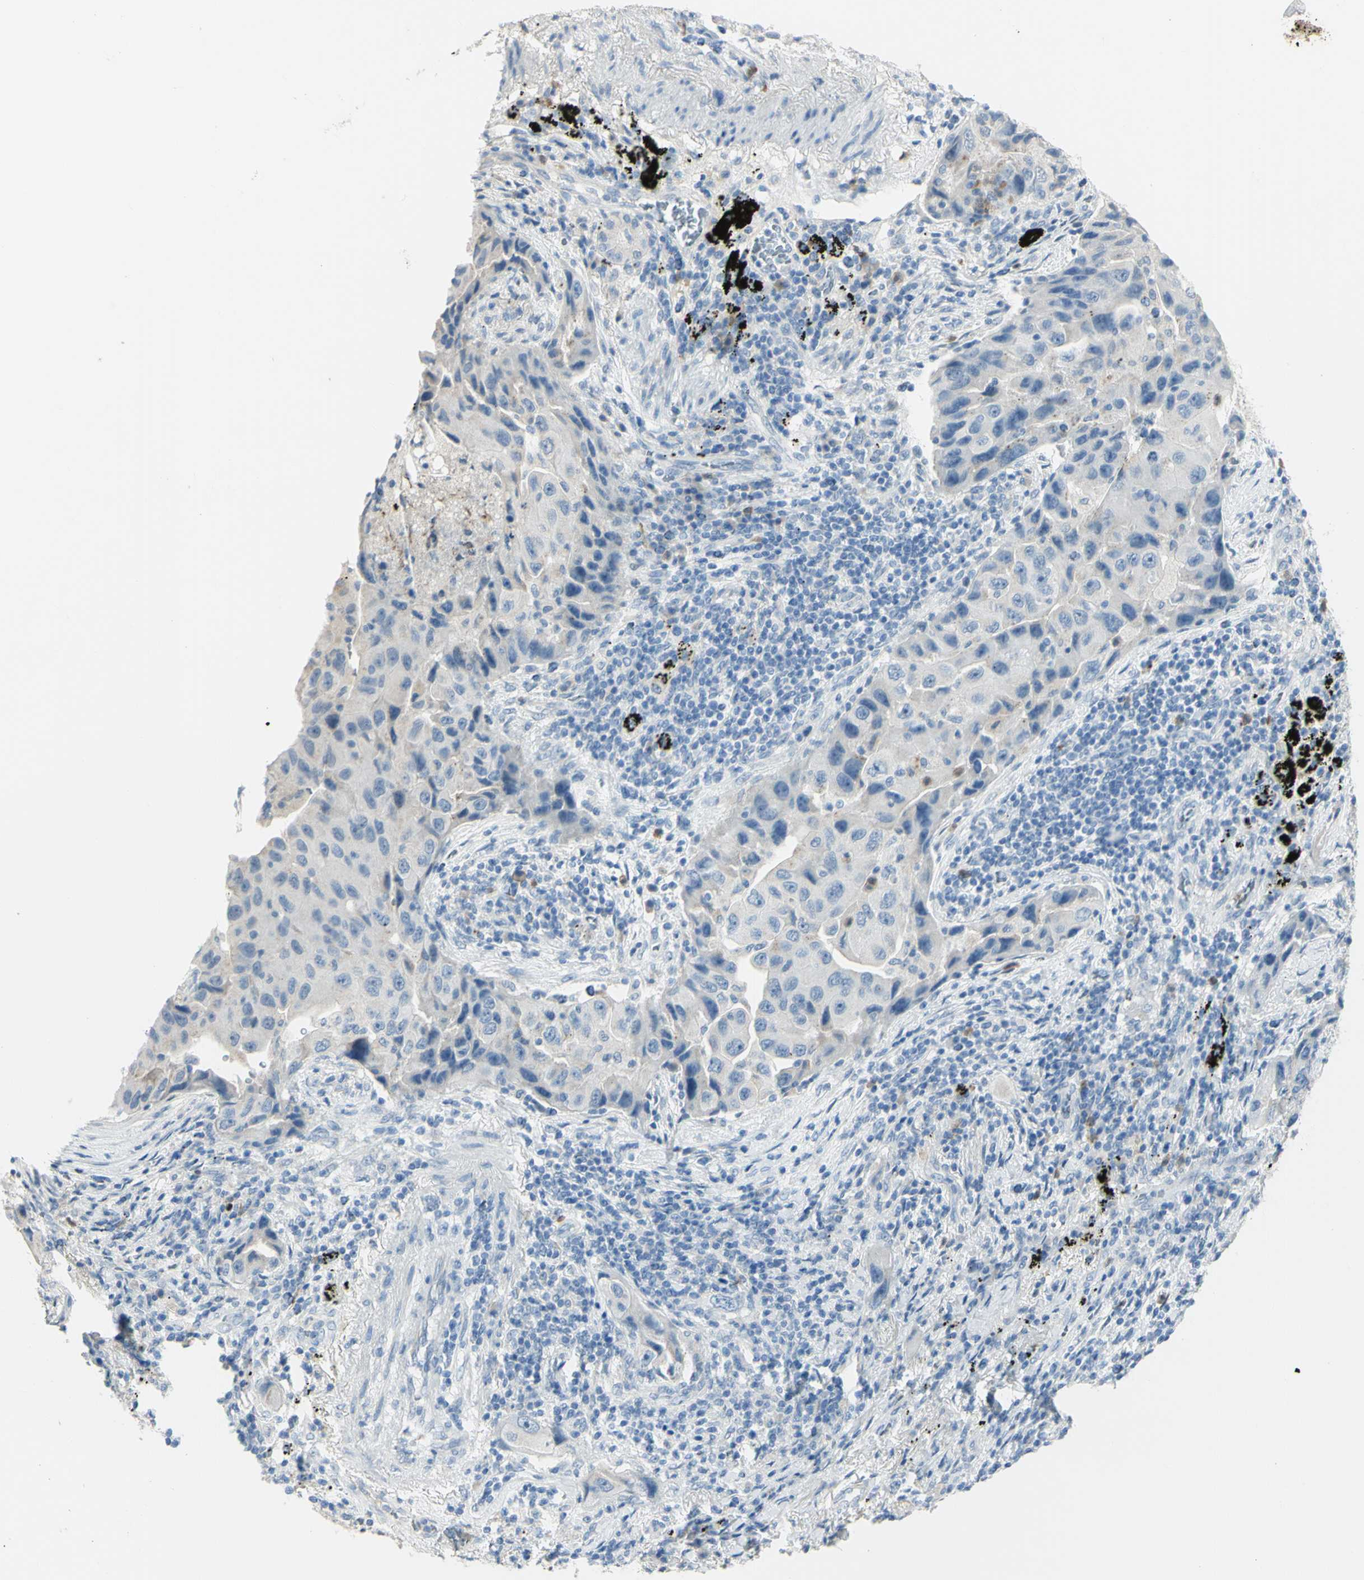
{"staining": {"intensity": "weak", "quantity": "<25%", "location": "cytoplasmic/membranous"}, "tissue": "lung cancer", "cell_type": "Tumor cells", "image_type": "cancer", "snomed": [{"axis": "morphology", "description": "Adenocarcinoma, NOS"}, {"axis": "topography", "description": "Lung"}], "caption": "Tumor cells show no significant expression in adenocarcinoma (lung).", "gene": "ZNF557", "patient": {"sex": "female", "age": 65}}